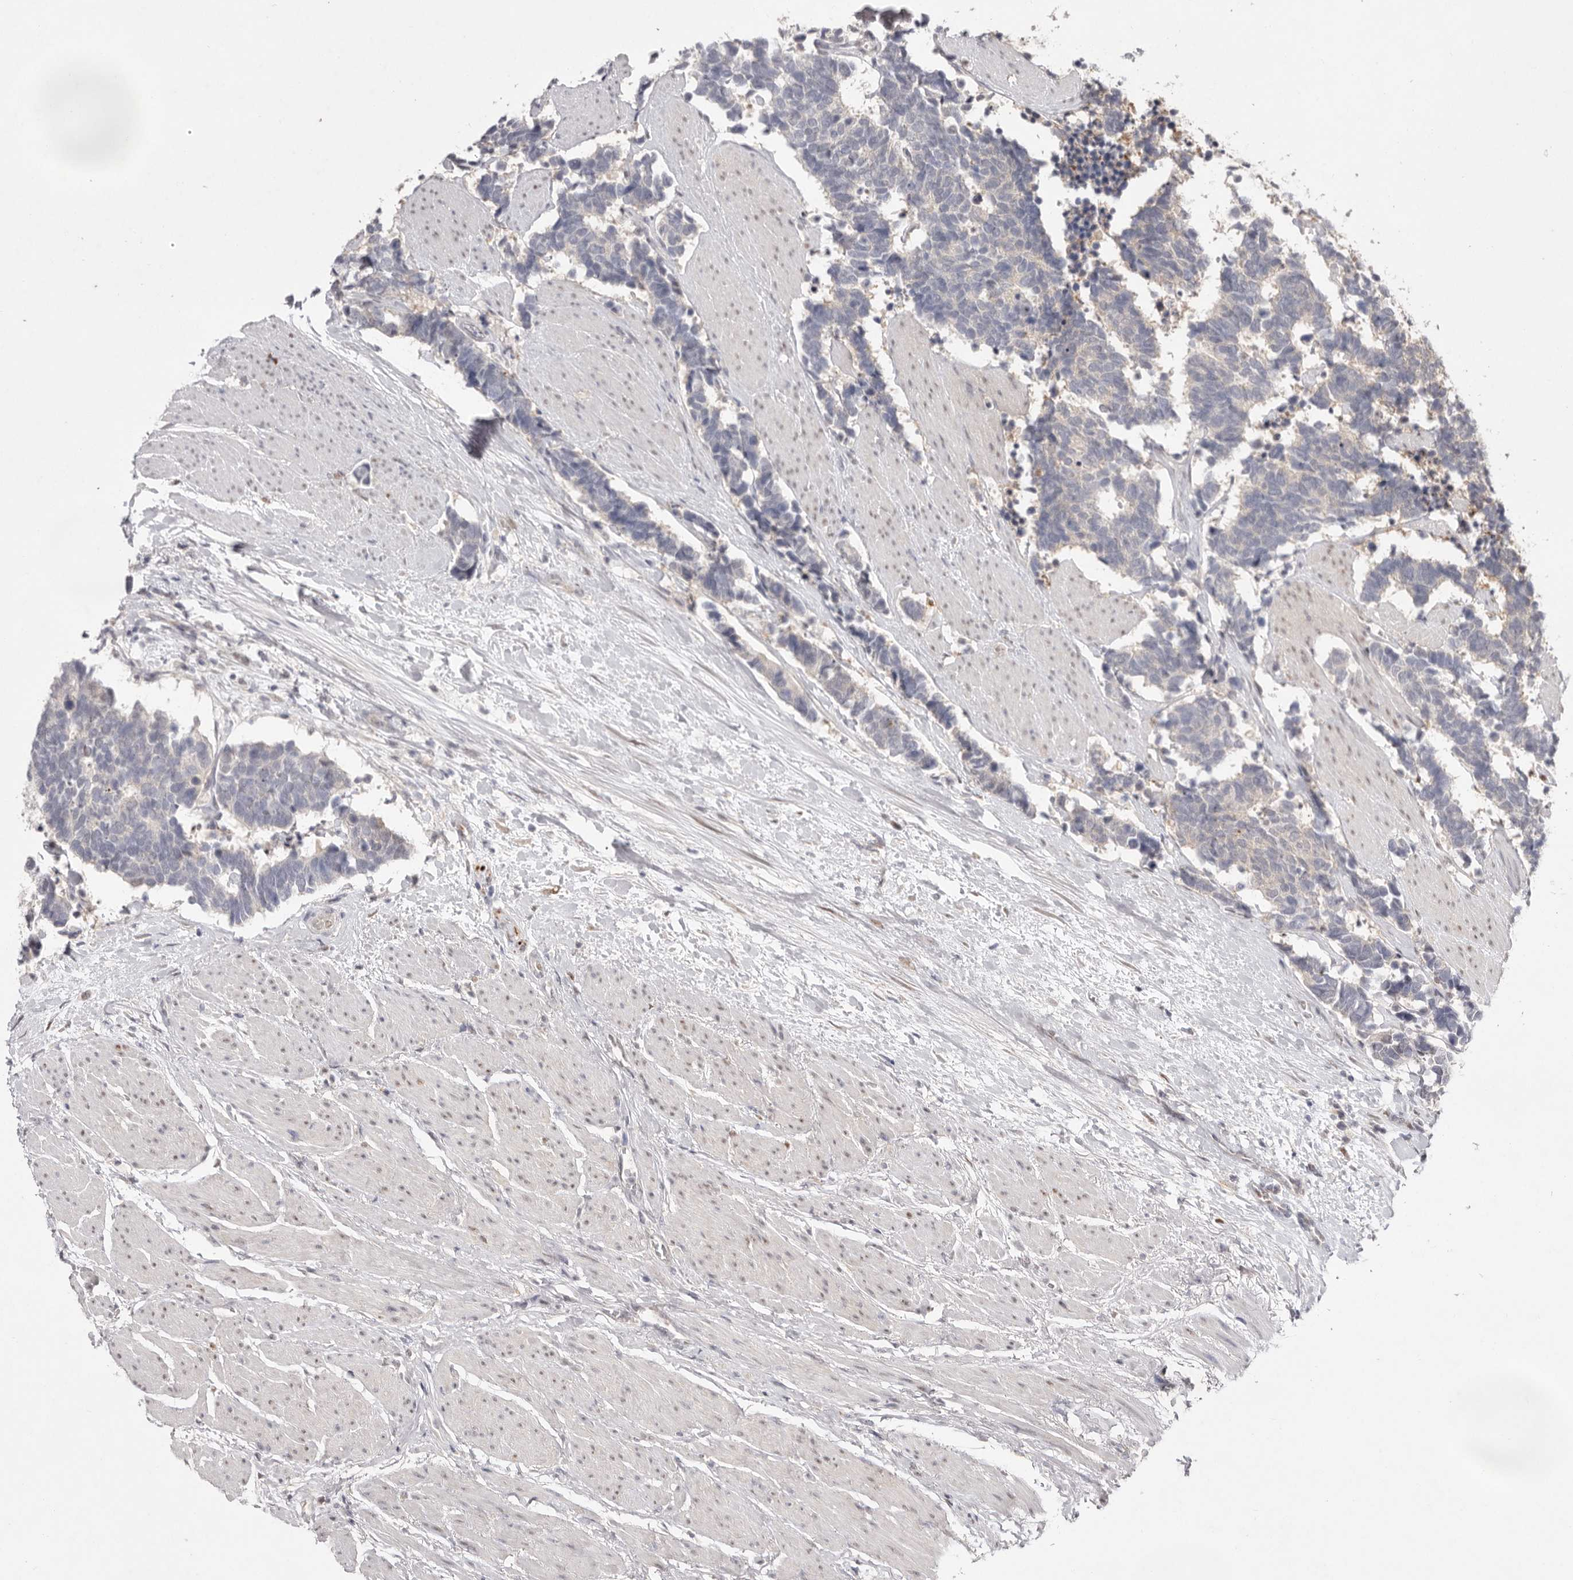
{"staining": {"intensity": "negative", "quantity": "none", "location": "none"}, "tissue": "carcinoid", "cell_type": "Tumor cells", "image_type": "cancer", "snomed": [{"axis": "morphology", "description": "Carcinoma, NOS"}, {"axis": "morphology", "description": "Carcinoid, malignant, NOS"}, {"axis": "topography", "description": "Urinary bladder"}], "caption": "This is a photomicrograph of immunohistochemistry staining of malignant carcinoid, which shows no positivity in tumor cells.", "gene": "TADA1", "patient": {"sex": "male", "age": 57}}